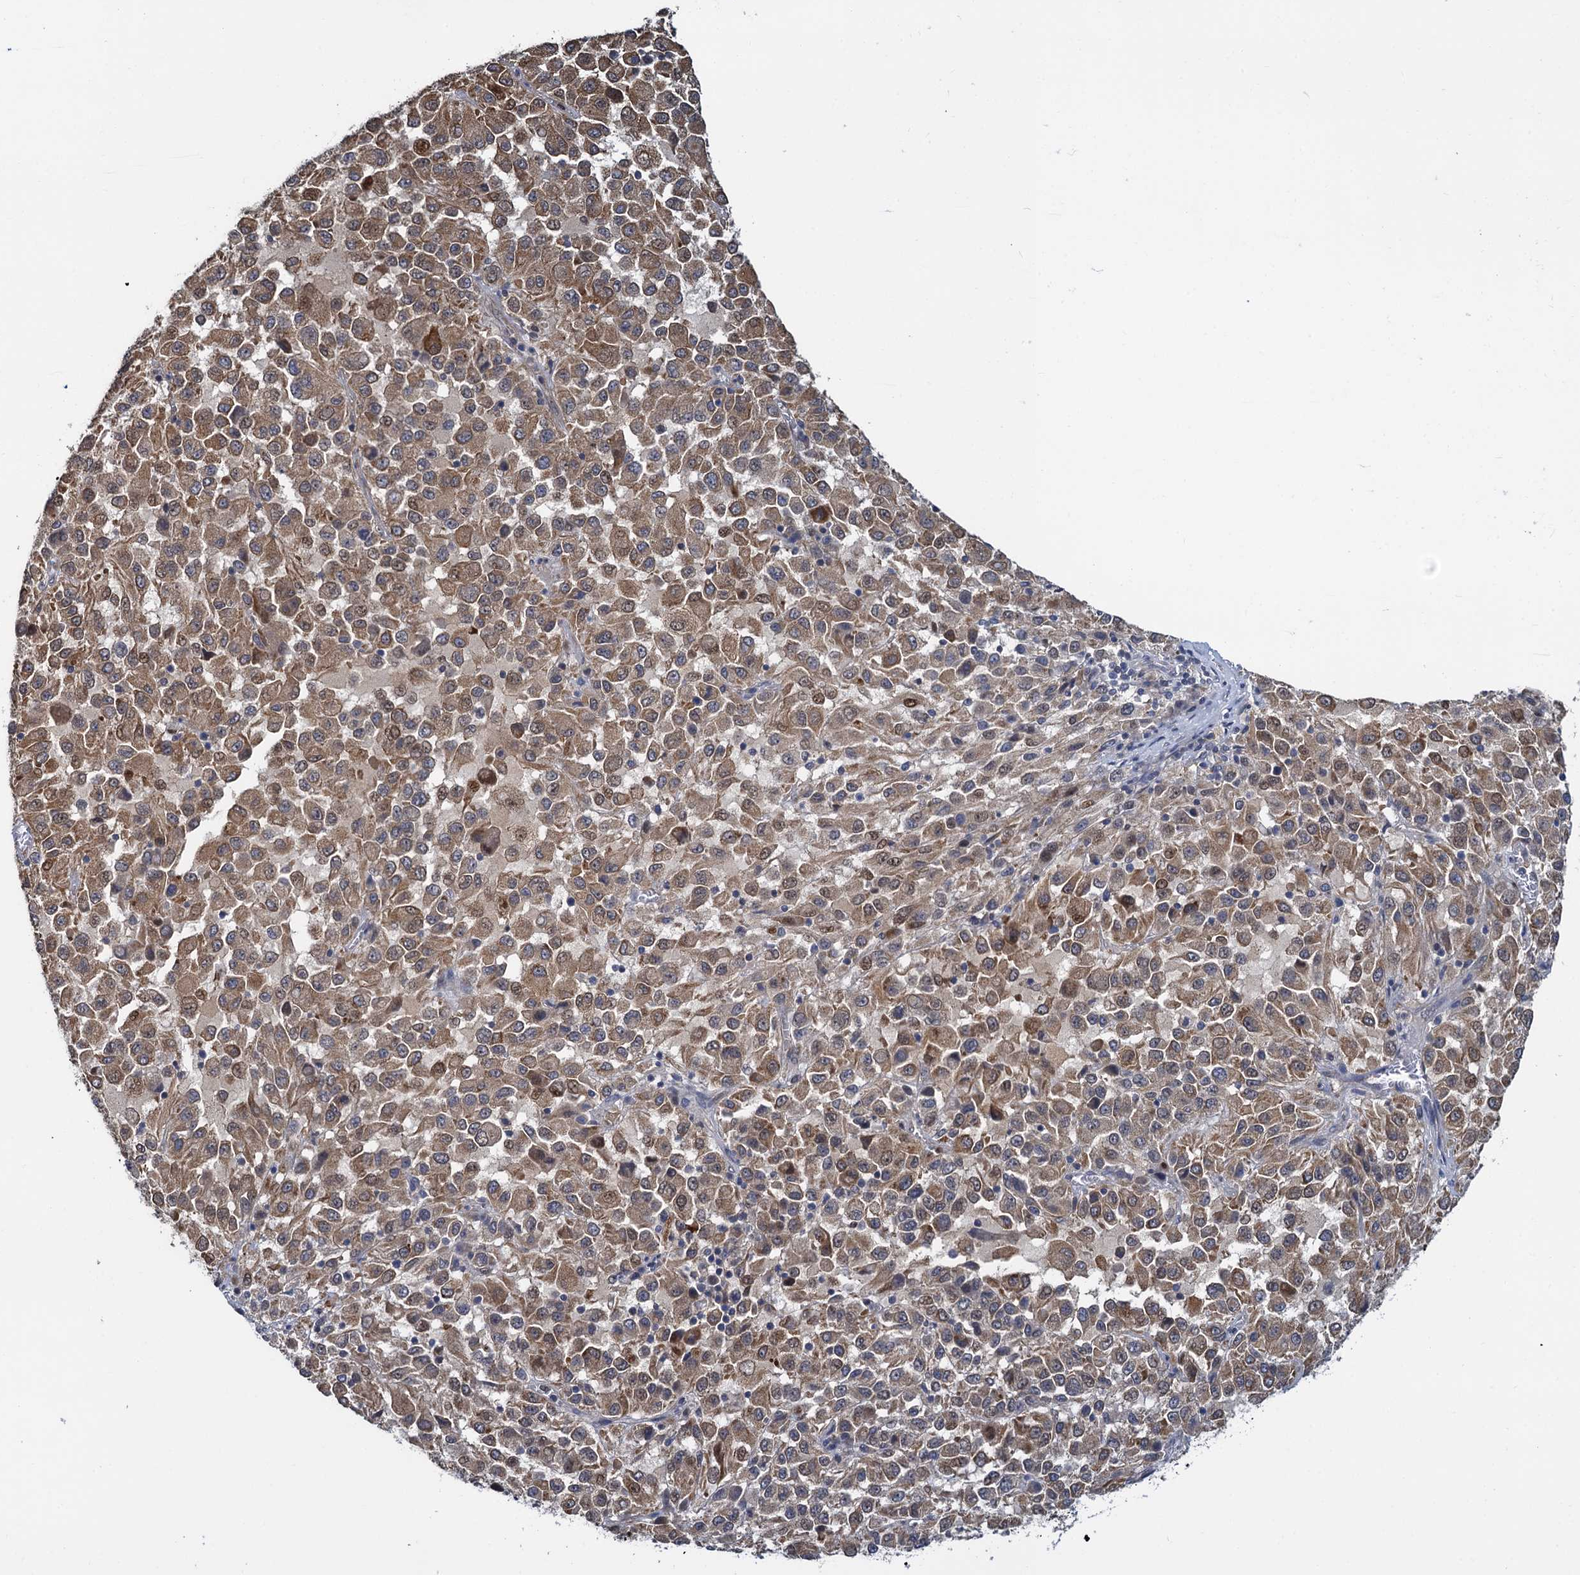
{"staining": {"intensity": "moderate", "quantity": ">75%", "location": "cytoplasmic/membranous,nuclear"}, "tissue": "melanoma", "cell_type": "Tumor cells", "image_type": "cancer", "snomed": [{"axis": "morphology", "description": "Malignant melanoma, Metastatic site"}, {"axis": "topography", "description": "Lung"}], "caption": "Protein staining reveals moderate cytoplasmic/membranous and nuclear staining in approximately >75% of tumor cells in malignant melanoma (metastatic site).", "gene": "RNF125", "patient": {"sex": "male", "age": 64}}